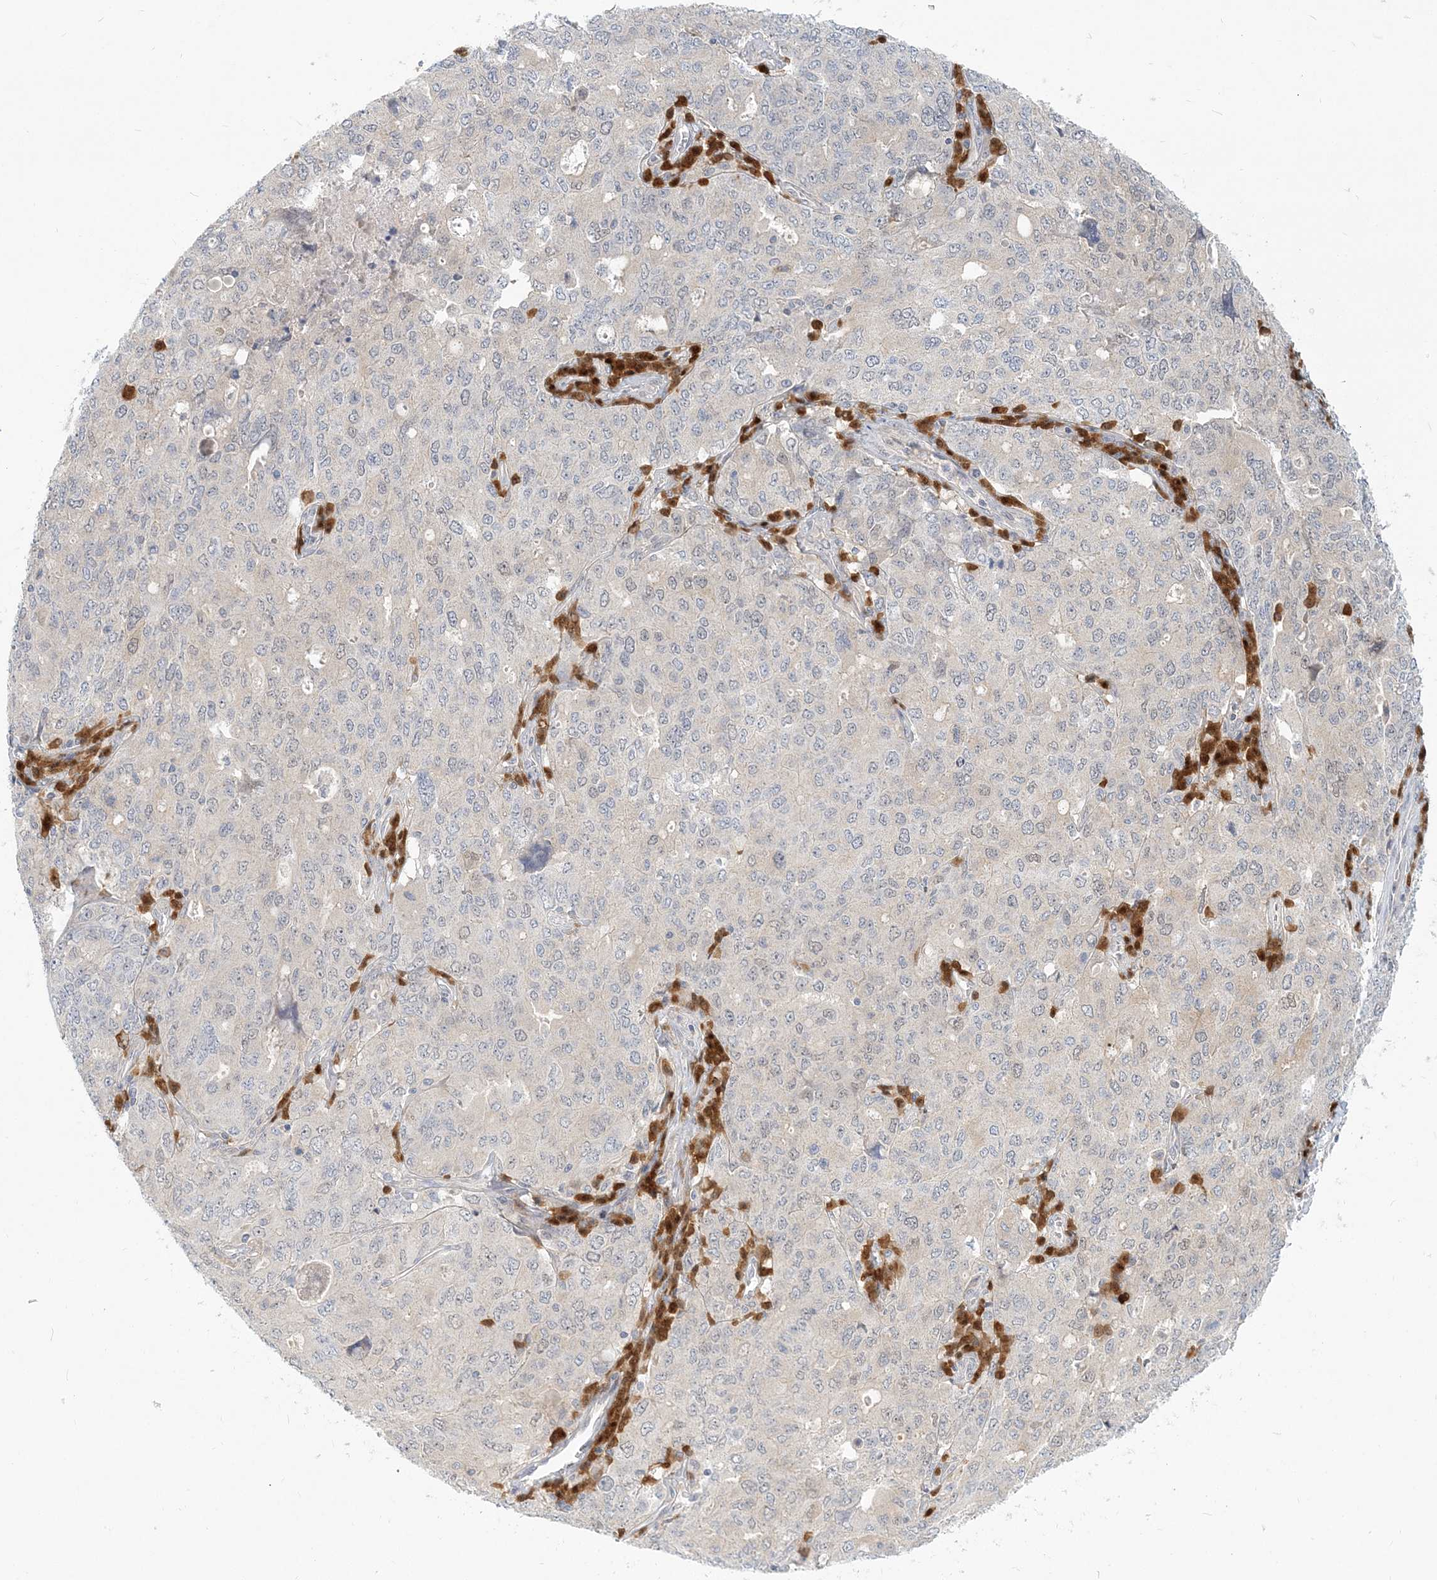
{"staining": {"intensity": "weak", "quantity": "<25%", "location": "cytoplasmic/membranous"}, "tissue": "ovarian cancer", "cell_type": "Tumor cells", "image_type": "cancer", "snomed": [{"axis": "morphology", "description": "Carcinoma, endometroid"}, {"axis": "topography", "description": "Ovary"}], "caption": "Ovarian endometroid carcinoma was stained to show a protein in brown. There is no significant staining in tumor cells.", "gene": "GMPPA", "patient": {"sex": "female", "age": 62}}